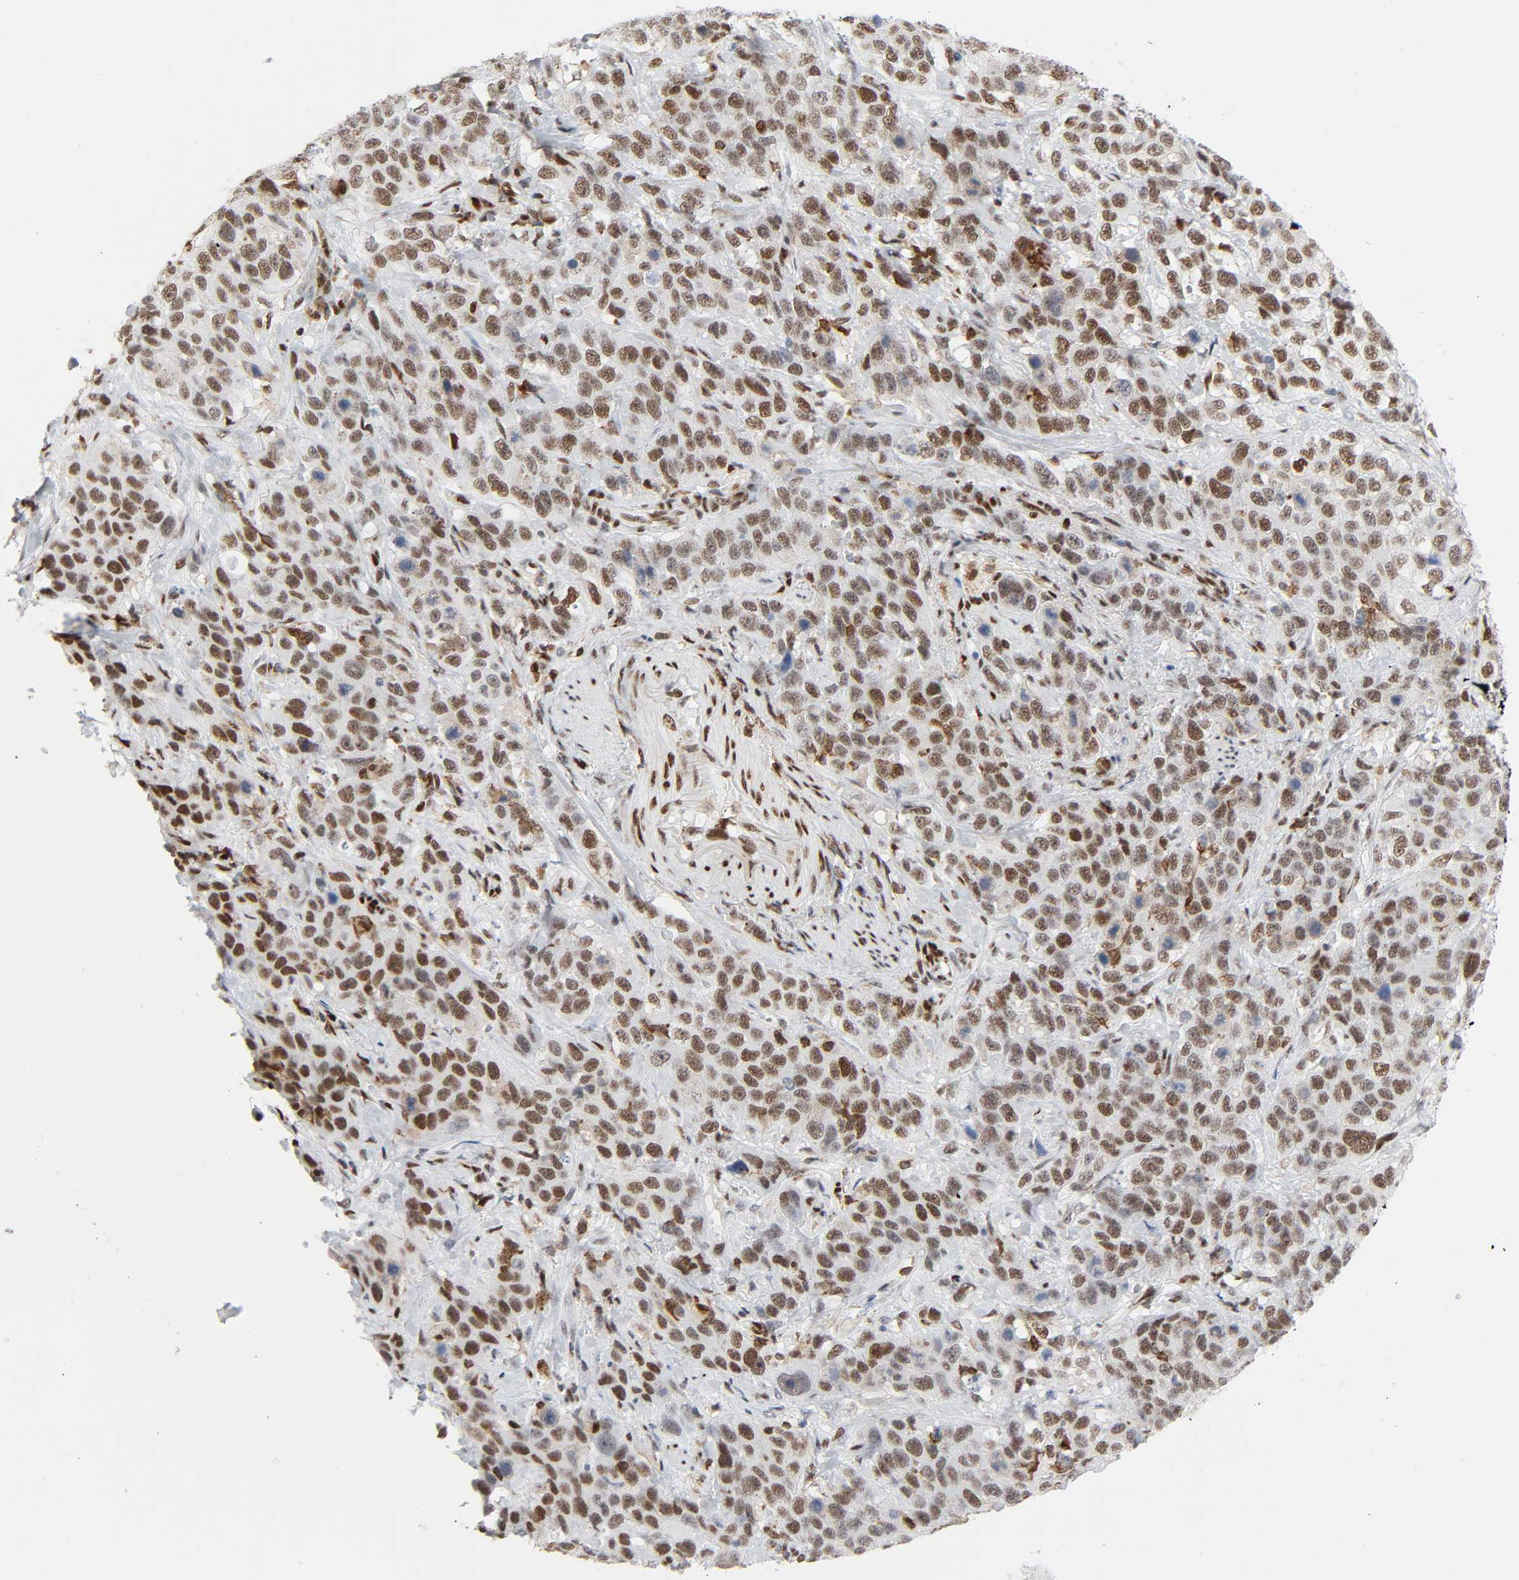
{"staining": {"intensity": "moderate", "quantity": ">75%", "location": "nuclear"}, "tissue": "stomach cancer", "cell_type": "Tumor cells", "image_type": "cancer", "snomed": [{"axis": "morphology", "description": "Normal tissue, NOS"}, {"axis": "morphology", "description": "Adenocarcinoma, NOS"}, {"axis": "topography", "description": "Stomach"}], "caption": "IHC (DAB) staining of human adenocarcinoma (stomach) shows moderate nuclear protein positivity in about >75% of tumor cells. (DAB IHC, brown staining for protein, blue staining for nuclei).", "gene": "WAS", "patient": {"sex": "male", "age": 48}}